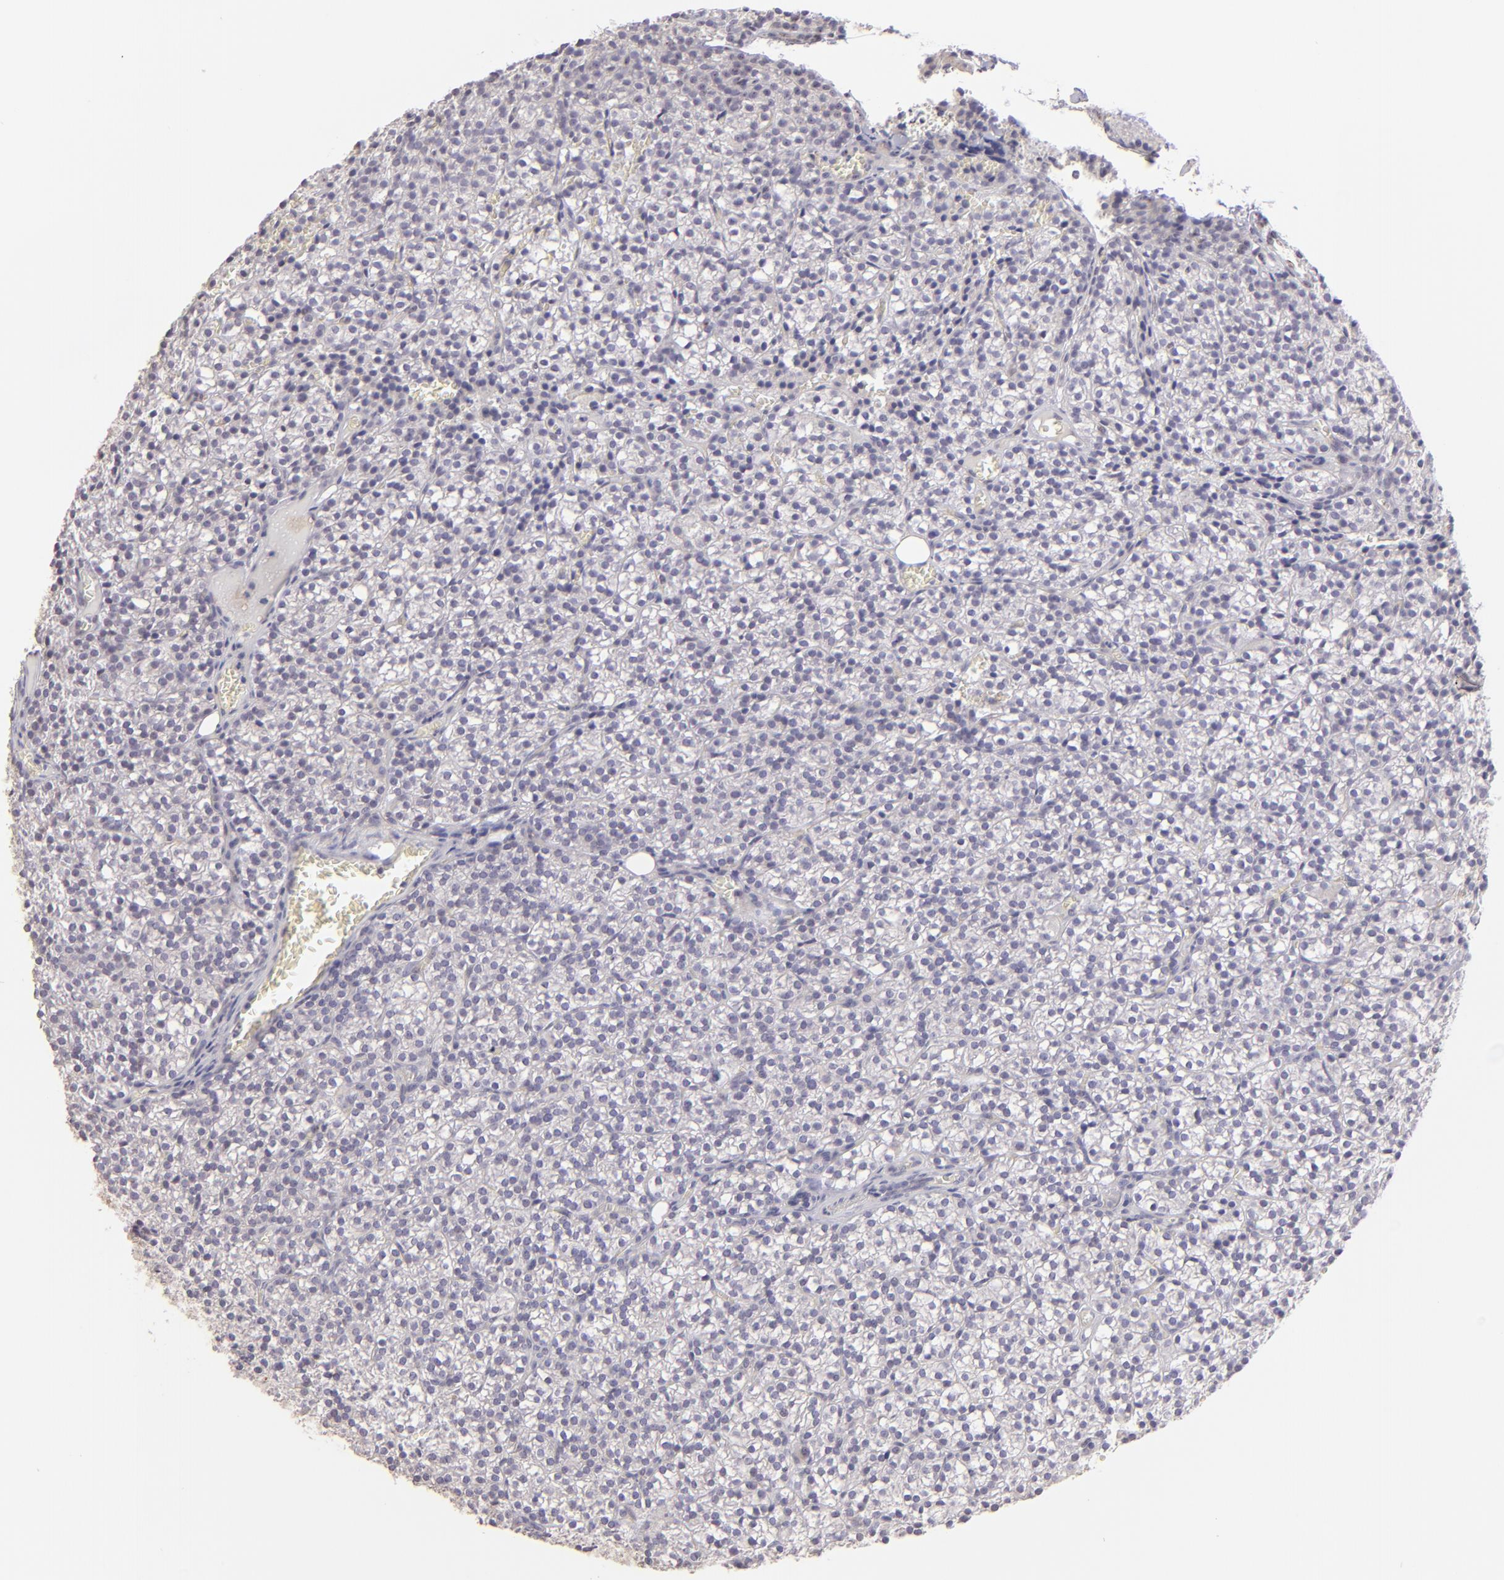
{"staining": {"intensity": "negative", "quantity": "none", "location": "none"}, "tissue": "parathyroid gland", "cell_type": "Glandular cells", "image_type": "normal", "snomed": [{"axis": "morphology", "description": "Normal tissue, NOS"}, {"axis": "topography", "description": "Parathyroid gland"}], "caption": "Human parathyroid gland stained for a protein using immunohistochemistry exhibits no positivity in glandular cells.", "gene": "MAGEA1", "patient": {"sex": "female", "age": 17}}